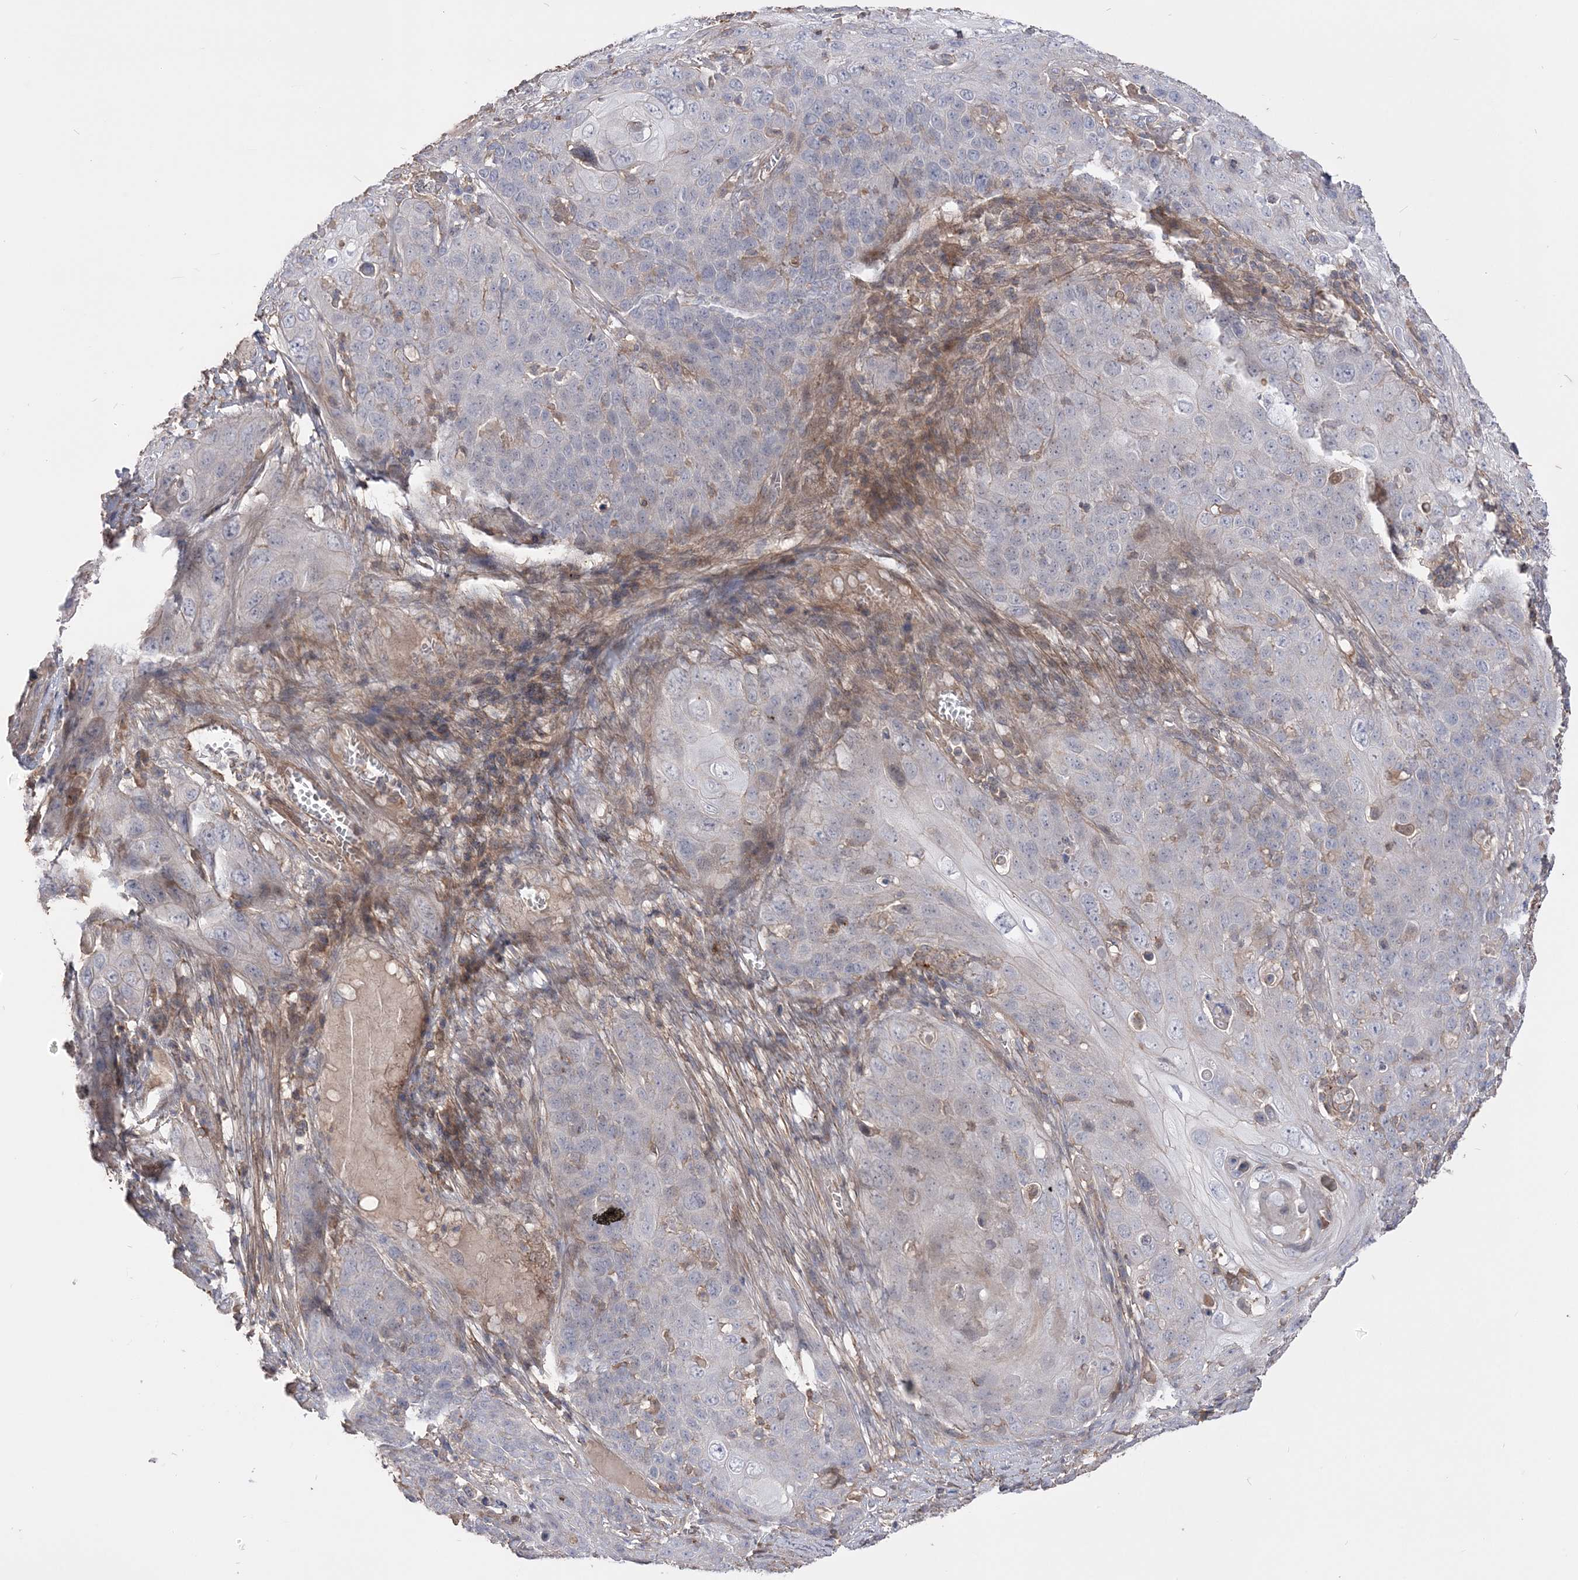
{"staining": {"intensity": "negative", "quantity": "none", "location": "none"}, "tissue": "skin cancer", "cell_type": "Tumor cells", "image_type": "cancer", "snomed": [{"axis": "morphology", "description": "Squamous cell carcinoma, NOS"}, {"axis": "topography", "description": "Skin"}], "caption": "High power microscopy micrograph of an IHC image of skin cancer, revealing no significant positivity in tumor cells.", "gene": "SLFN14", "patient": {"sex": "male", "age": 55}}